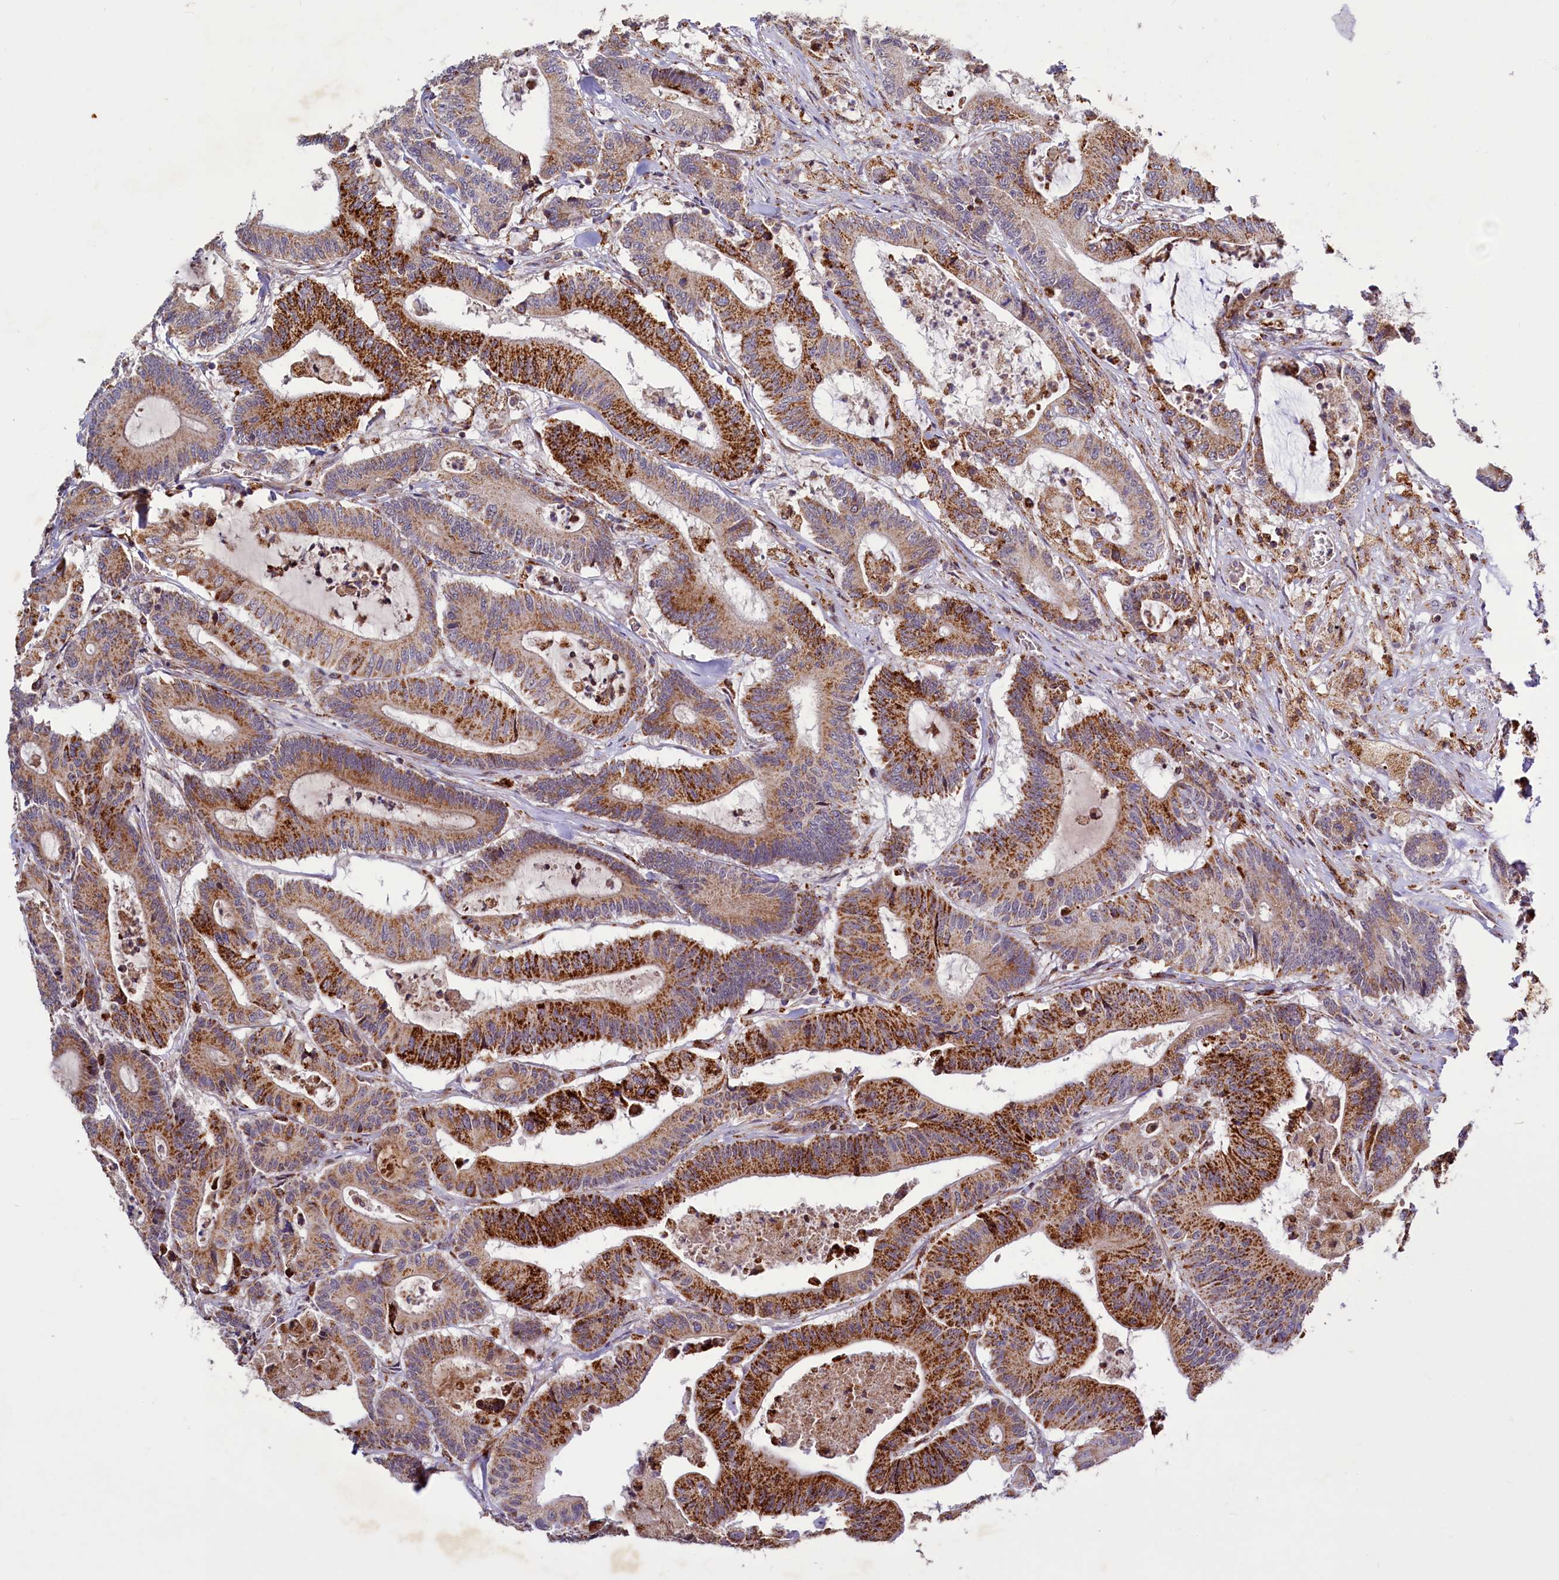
{"staining": {"intensity": "strong", "quantity": "25%-75%", "location": "cytoplasmic/membranous"}, "tissue": "colorectal cancer", "cell_type": "Tumor cells", "image_type": "cancer", "snomed": [{"axis": "morphology", "description": "Adenocarcinoma, NOS"}, {"axis": "topography", "description": "Colon"}], "caption": "Colorectal cancer stained for a protein shows strong cytoplasmic/membranous positivity in tumor cells.", "gene": "DYNC2H1", "patient": {"sex": "female", "age": 84}}